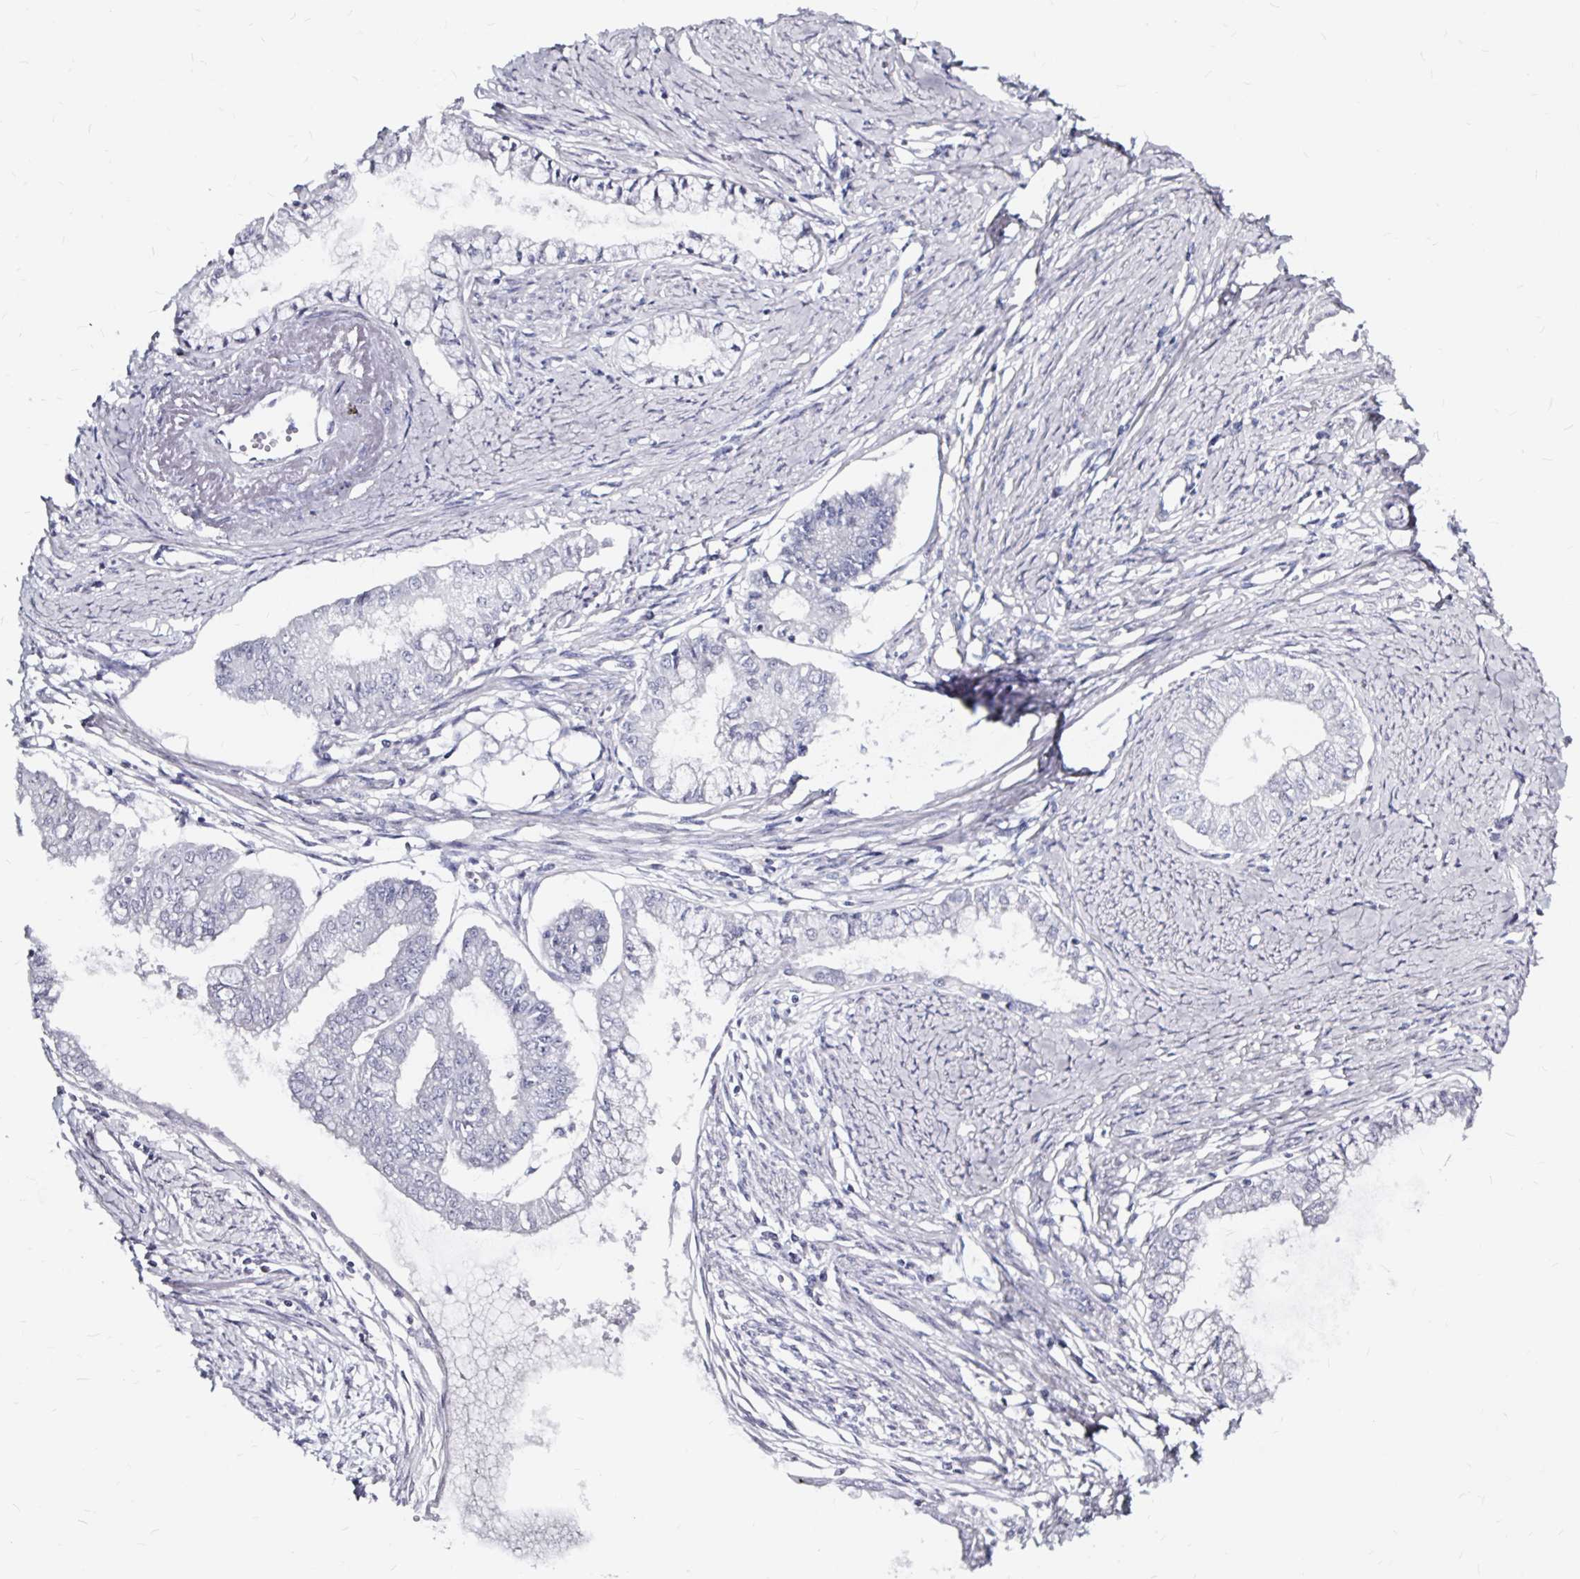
{"staining": {"intensity": "negative", "quantity": "none", "location": "none"}, "tissue": "endometrial cancer", "cell_type": "Tumor cells", "image_type": "cancer", "snomed": [{"axis": "morphology", "description": "Adenocarcinoma, NOS"}, {"axis": "topography", "description": "Endometrium"}], "caption": "Immunohistochemical staining of adenocarcinoma (endometrial) displays no significant staining in tumor cells.", "gene": "LUZP4", "patient": {"sex": "female", "age": 76}}